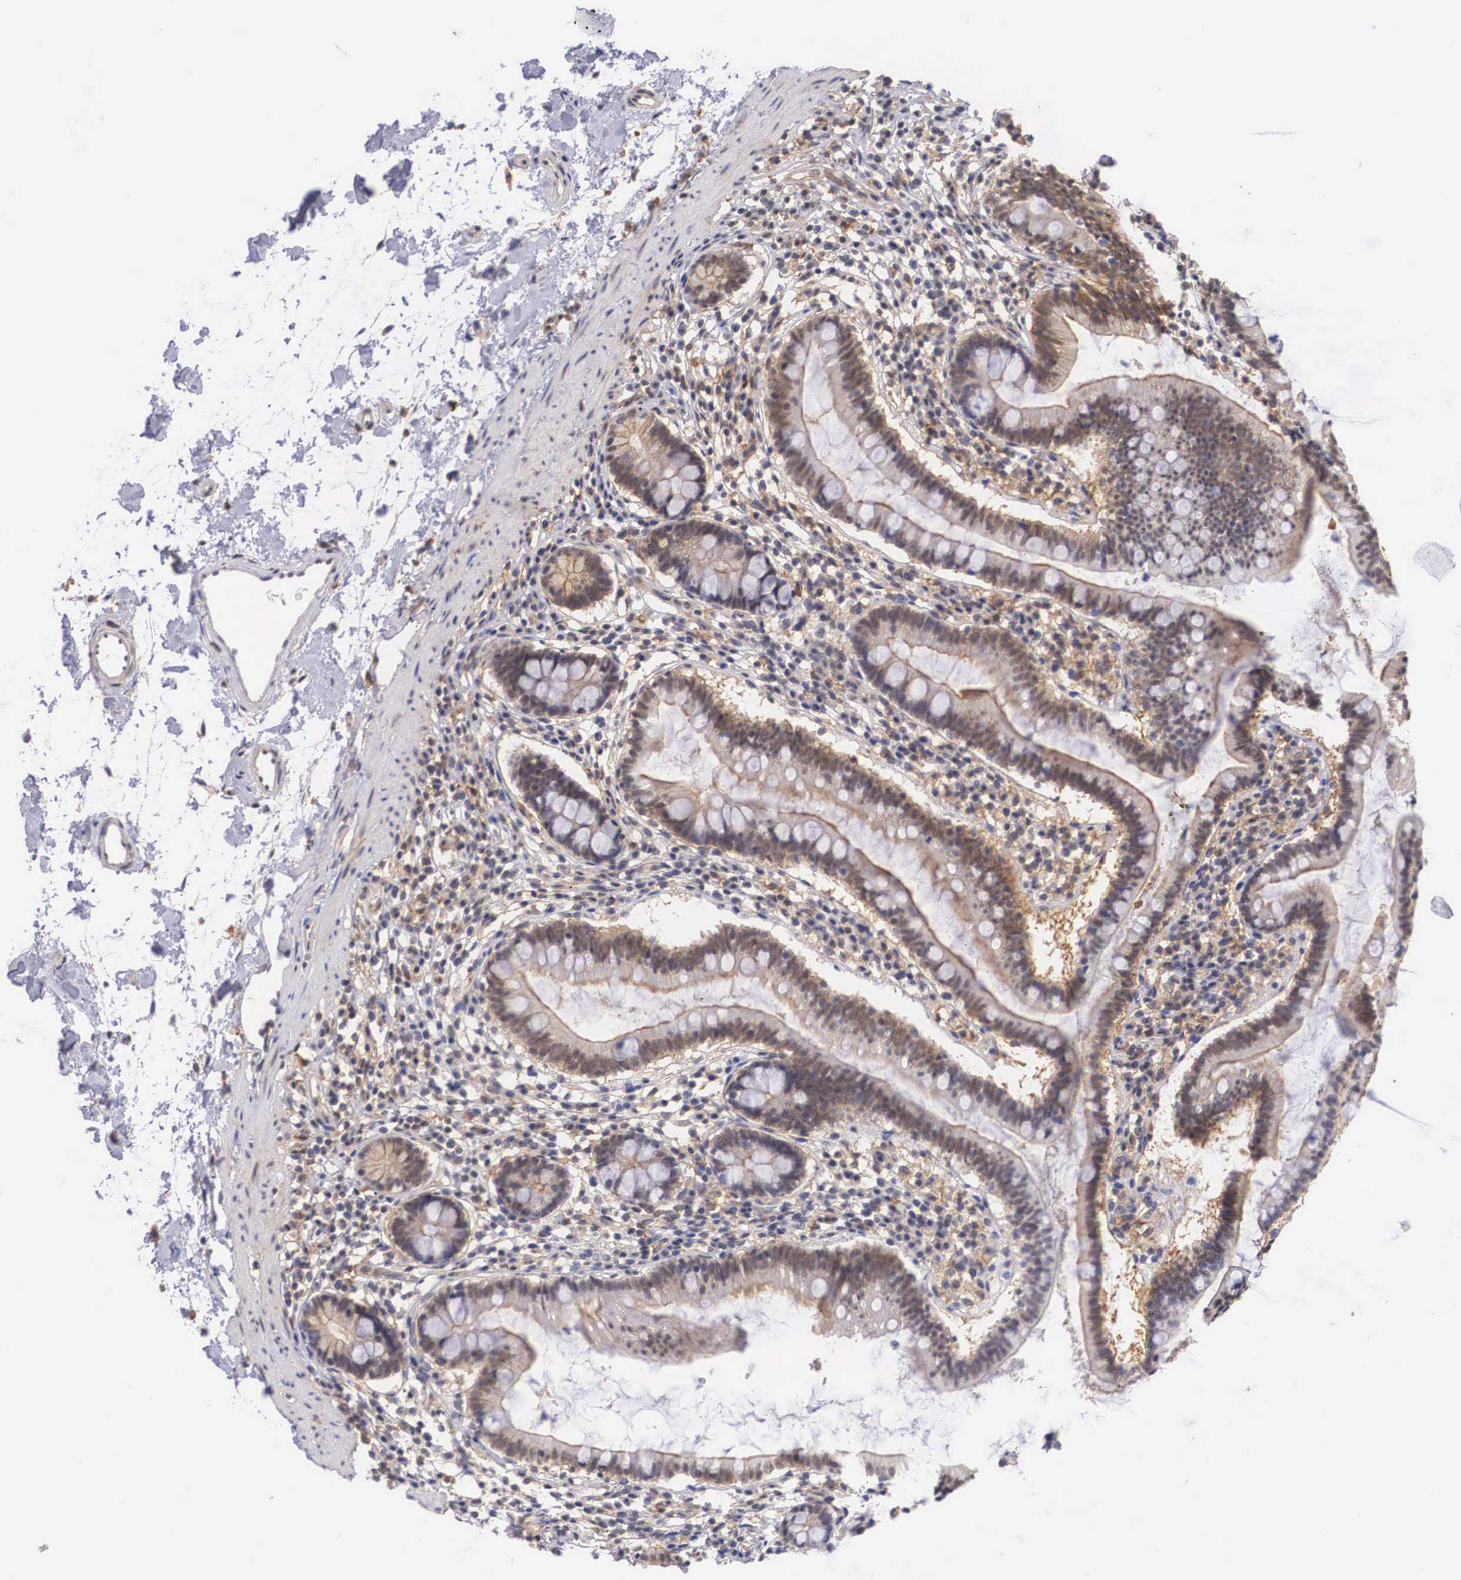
{"staining": {"intensity": "weak", "quantity": "<25%", "location": "nuclear"}, "tissue": "small intestine", "cell_type": "Glandular cells", "image_type": "normal", "snomed": [{"axis": "morphology", "description": "Normal tissue, NOS"}, {"axis": "topography", "description": "Small intestine"}], "caption": "An image of human small intestine is negative for staining in glandular cells. (DAB (3,3'-diaminobenzidine) immunohistochemistry, high magnification).", "gene": "NR4A2", "patient": {"sex": "female", "age": 37}}